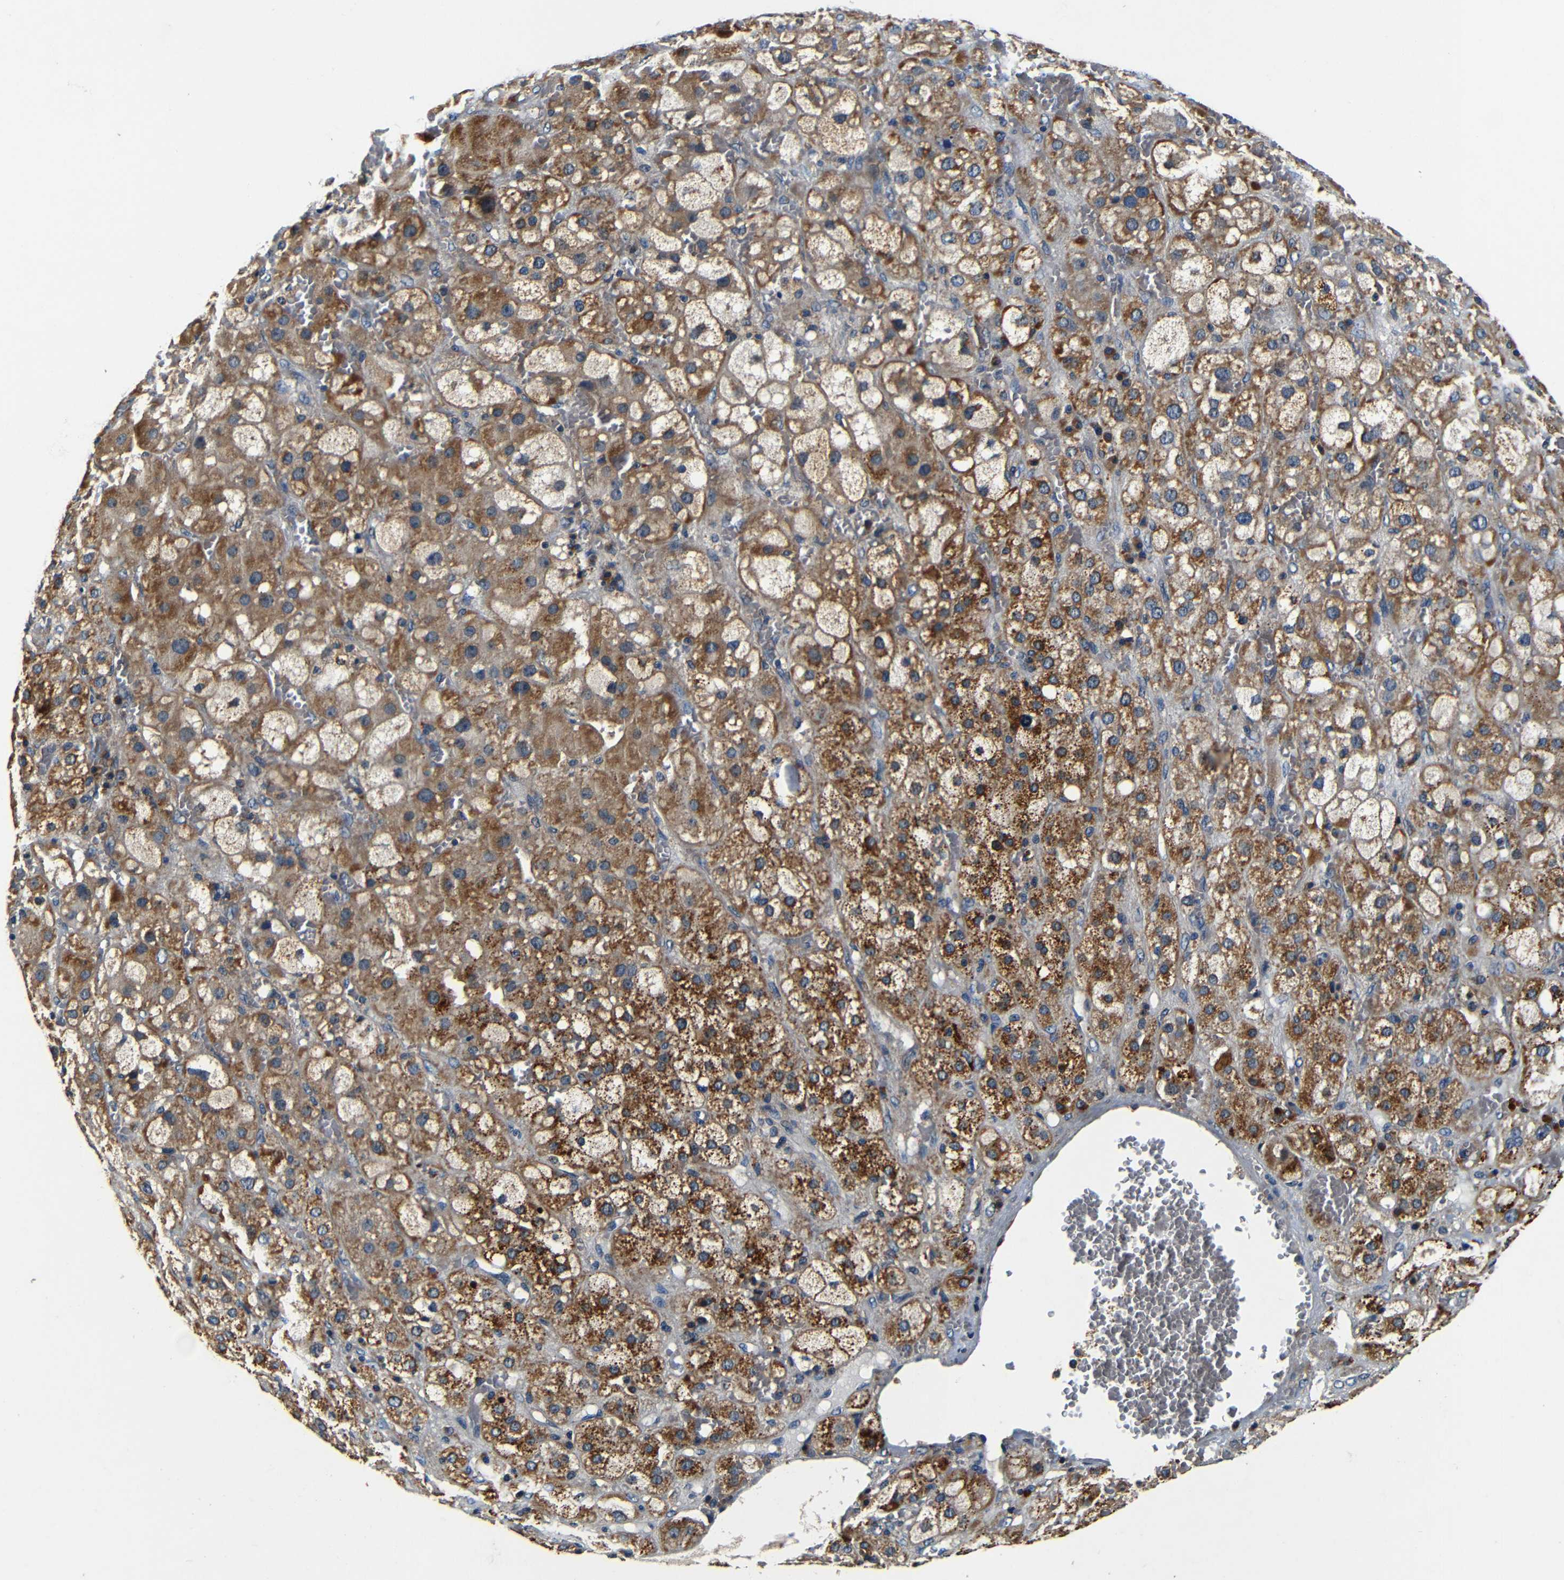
{"staining": {"intensity": "moderate", "quantity": ">75%", "location": "cytoplasmic/membranous"}, "tissue": "adrenal gland", "cell_type": "Glandular cells", "image_type": "normal", "snomed": [{"axis": "morphology", "description": "Normal tissue, NOS"}, {"axis": "topography", "description": "Adrenal gland"}], "caption": "An IHC micrograph of unremarkable tissue is shown. Protein staining in brown highlights moderate cytoplasmic/membranous positivity in adrenal gland within glandular cells.", "gene": "MTX1", "patient": {"sex": "female", "age": 47}}